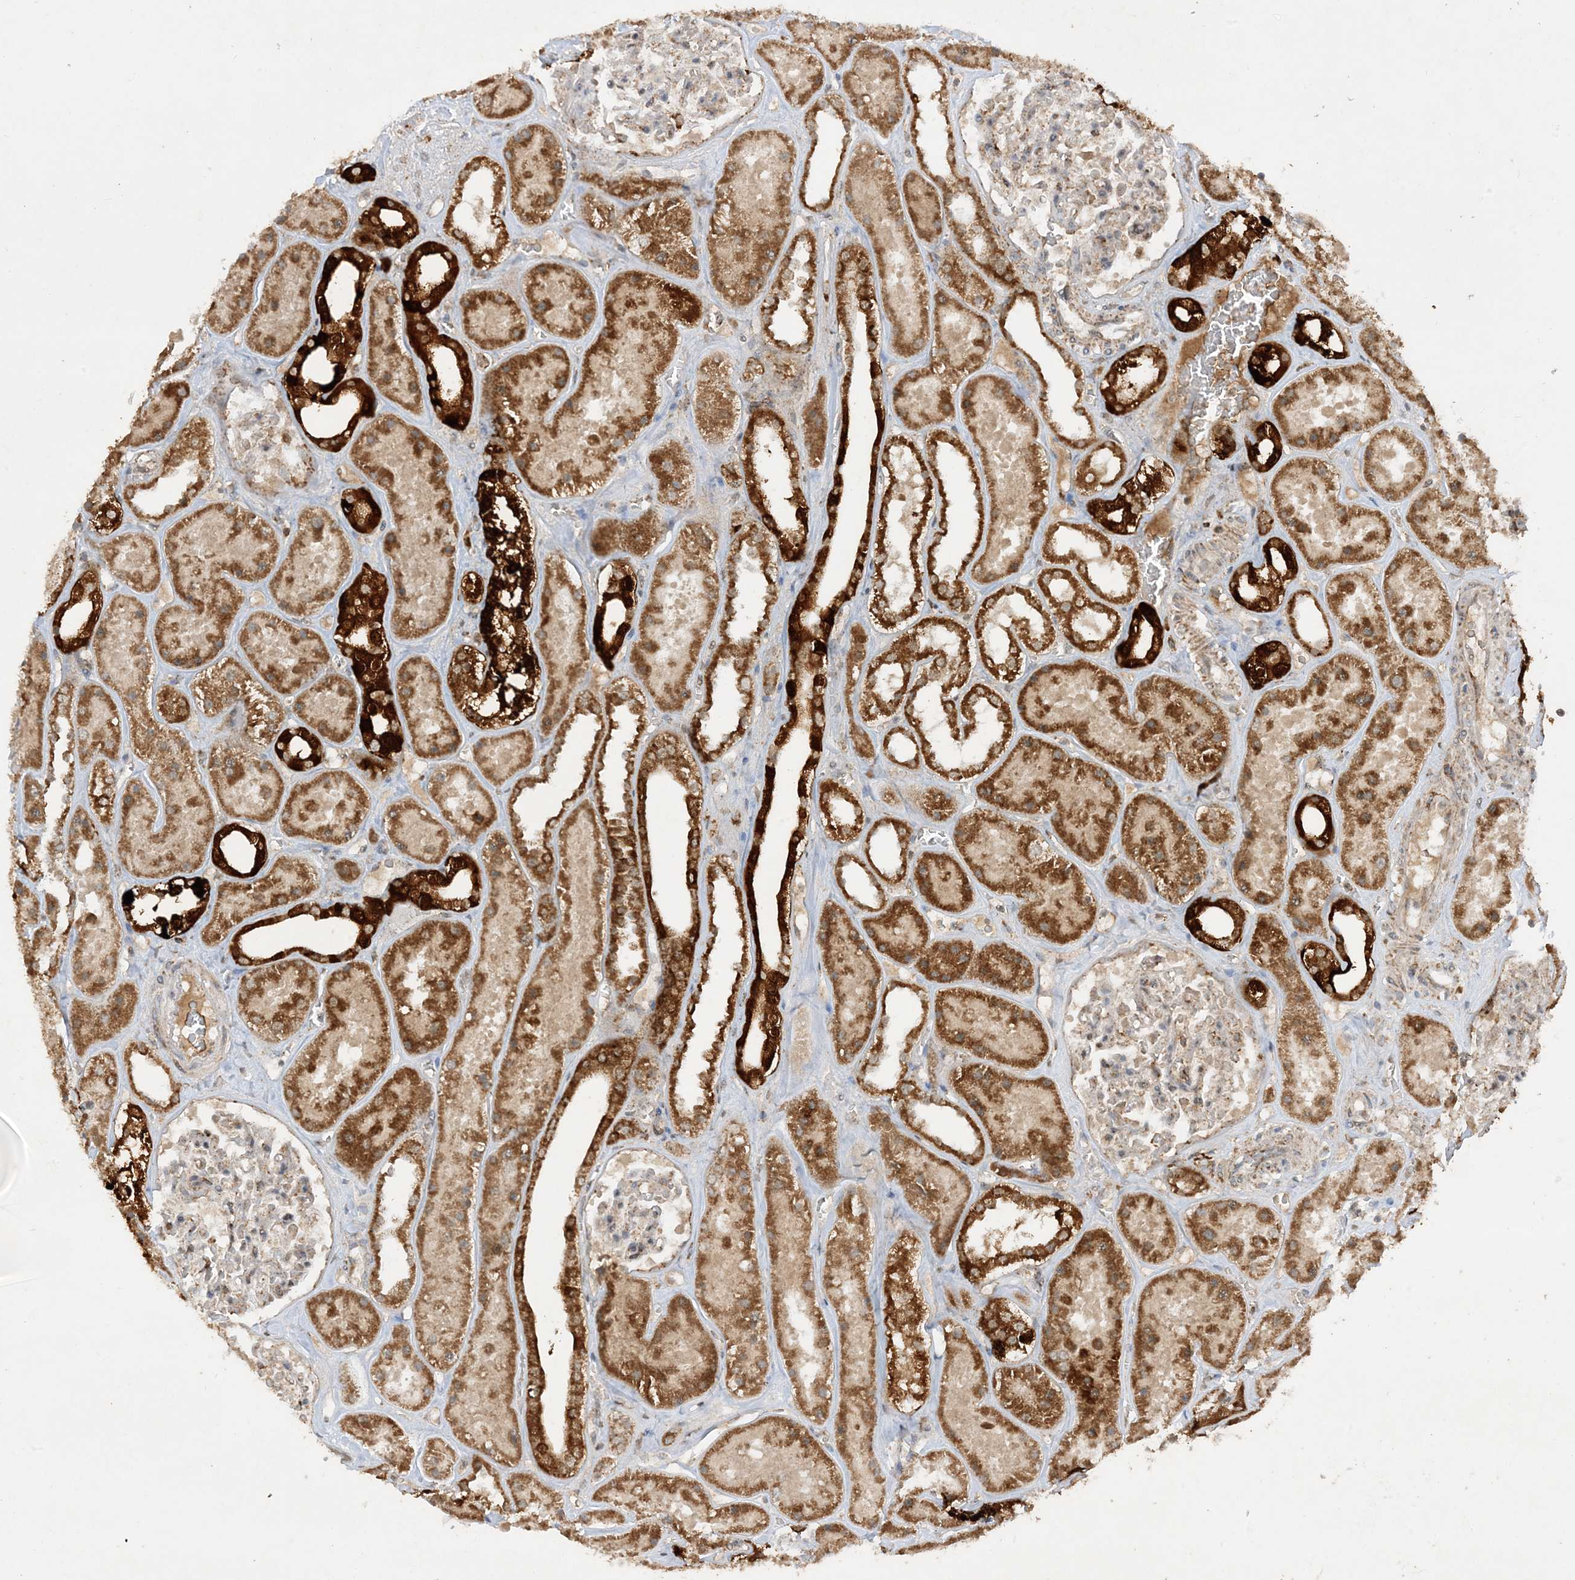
{"staining": {"intensity": "negative", "quantity": "none", "location": "none"}, "tissue": "kidney", "cell_type": "Cells in glomeruli", "image_type": "normal", "snomed": [{"axis": "morphology", "description": "Normal tissue, NOS"}, {"axis": "topography", "description": "Kidney"}], "caption": "Cells in glomeruli are negative for protein expression in unremarkable human kidney. (DAB IHC with hematoxylin counter stain).", "gene": "NDUFAF3", "patient": {"sex": "female", "age": 41}}